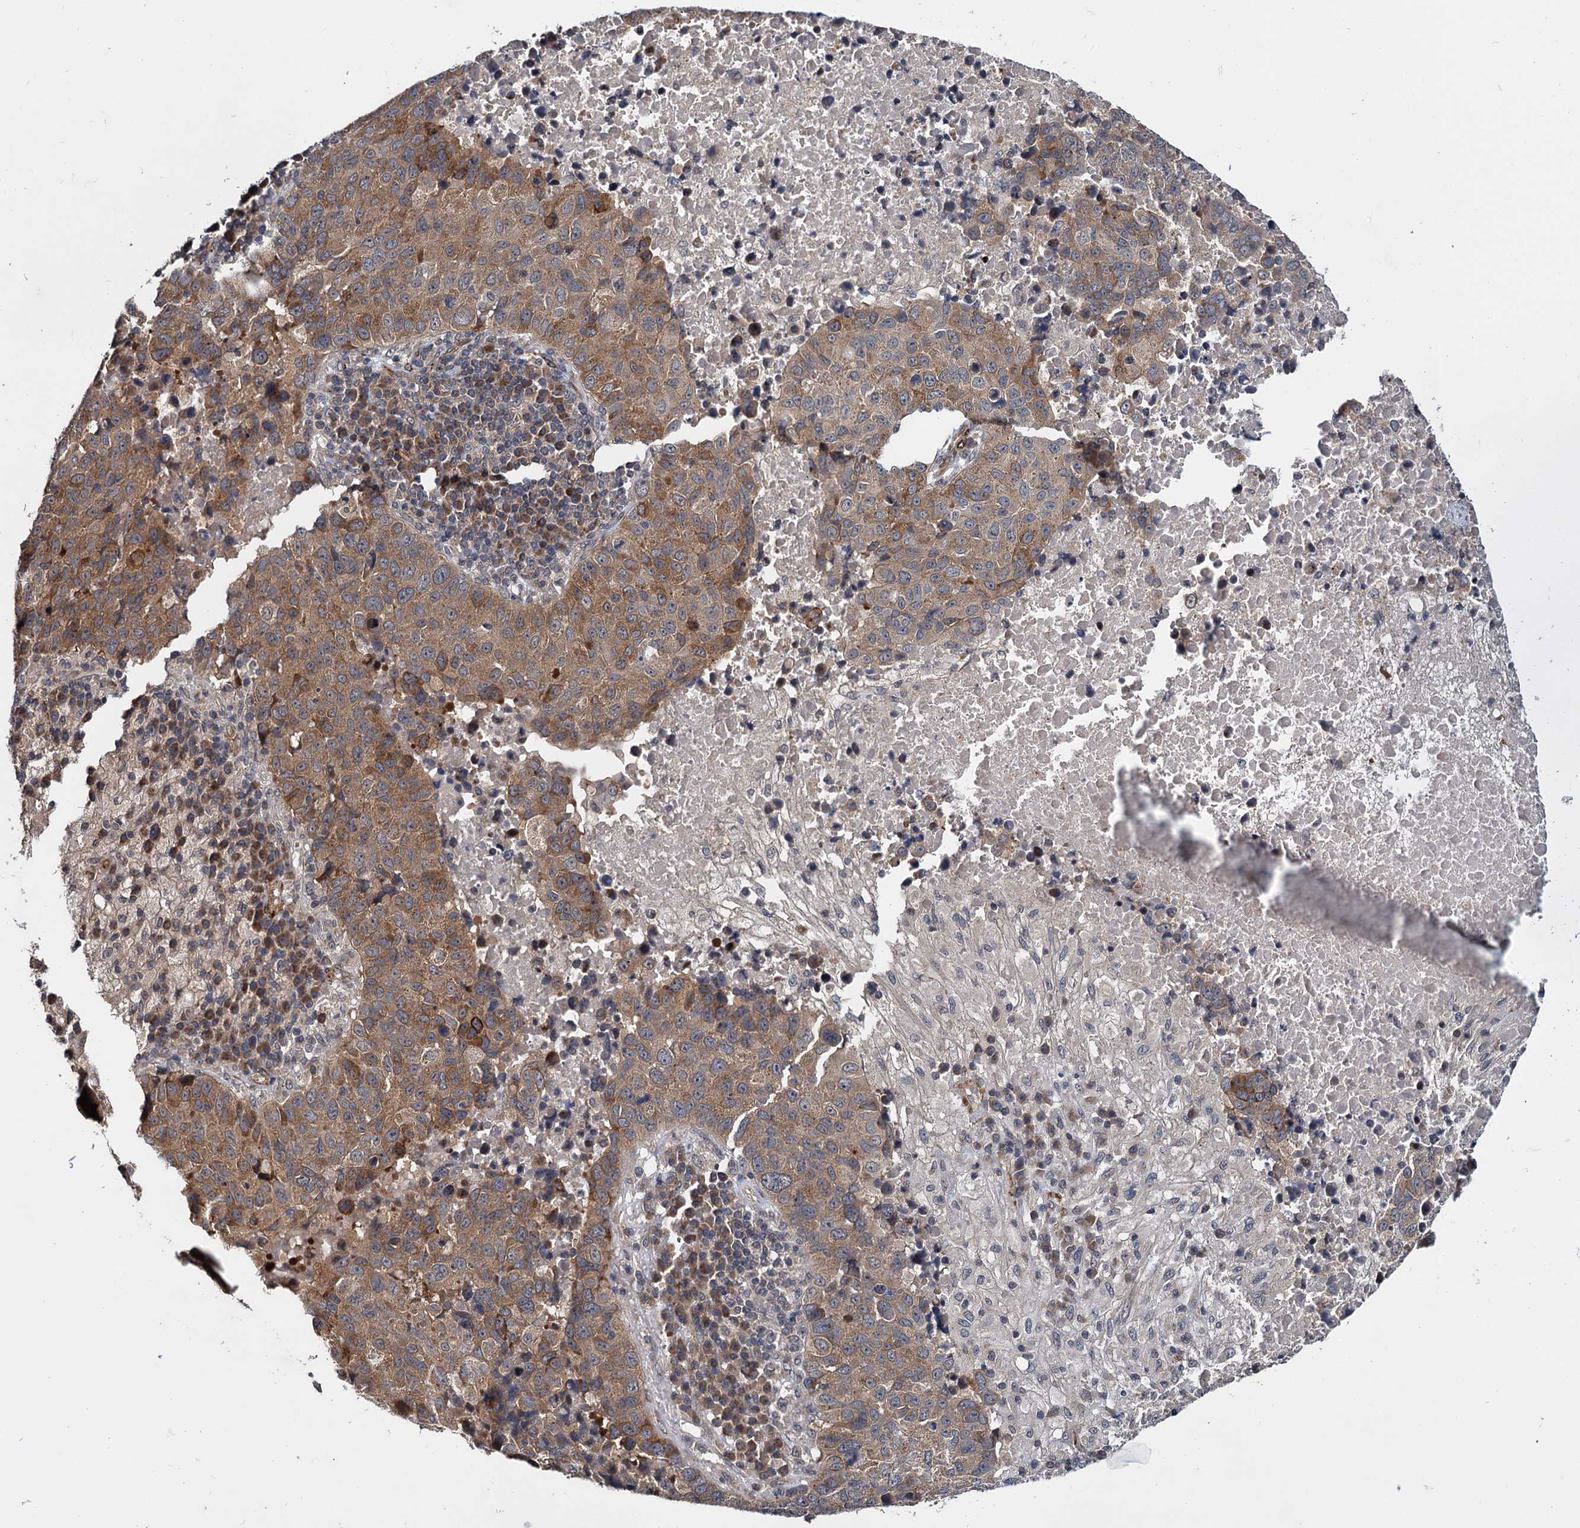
{"staining": {"intensity": "moderate", "quantity": "25%-75%", "location": "cytoplasmic/membranous"}, "tissue": "lung cancer", "cell_type": "Tumor cells", "image_type": "cancer", "snomed": [{"axis": "morphology", "description": "Squamous cell carcinoma, NOS"}, {"axis": "topography", "description": "Lung"}], "caption": "IHC (DAB (3,3'-diaminobenzidine)) staining of lung squamous cell carcinoma exhibits moderate cytoplasmic/membranous protein positivity in approximately 25%-75% of tumor cells.", "gene": "ARHGAP42", "patient": {"sex": "male", "age": 73}}